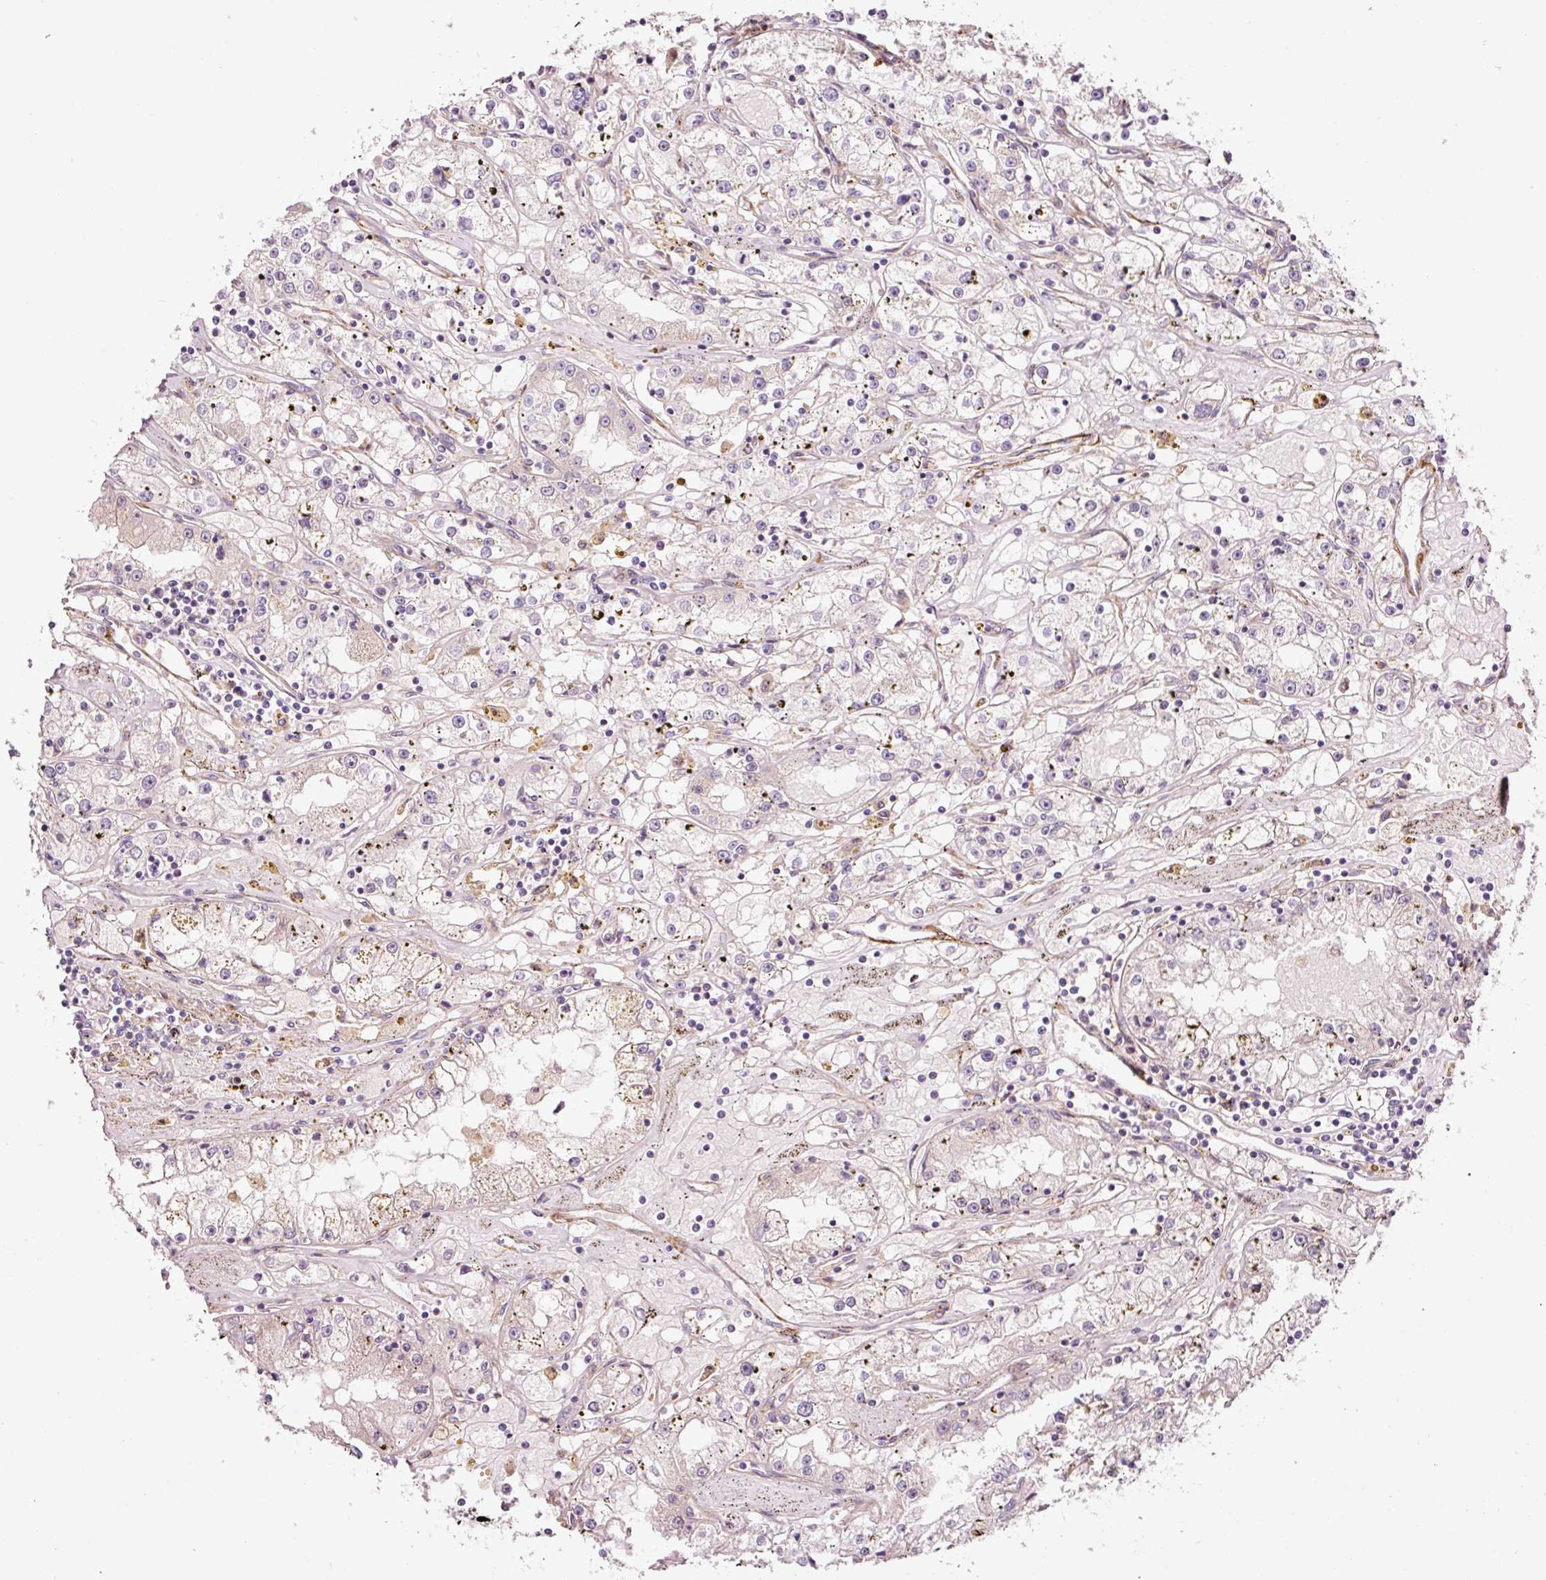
{"staining": {"intensity": "negative", "quantity": "none", "location": "none"}, "tissue": "renal cancer", "cell_type": "Tumor cells", "image_type": "cancer", "snomed": [{"axis": "morphology", "description": "Adenocarcinoma, NOS"}, {"axis": "topography", "description": "Kidney"}], "caption": "Immunohistochemistry of renal cancer displays no expression in tumor cells.", "gene": "ANKRD20A1", "patient": {"sex": "male", "age": 56}}